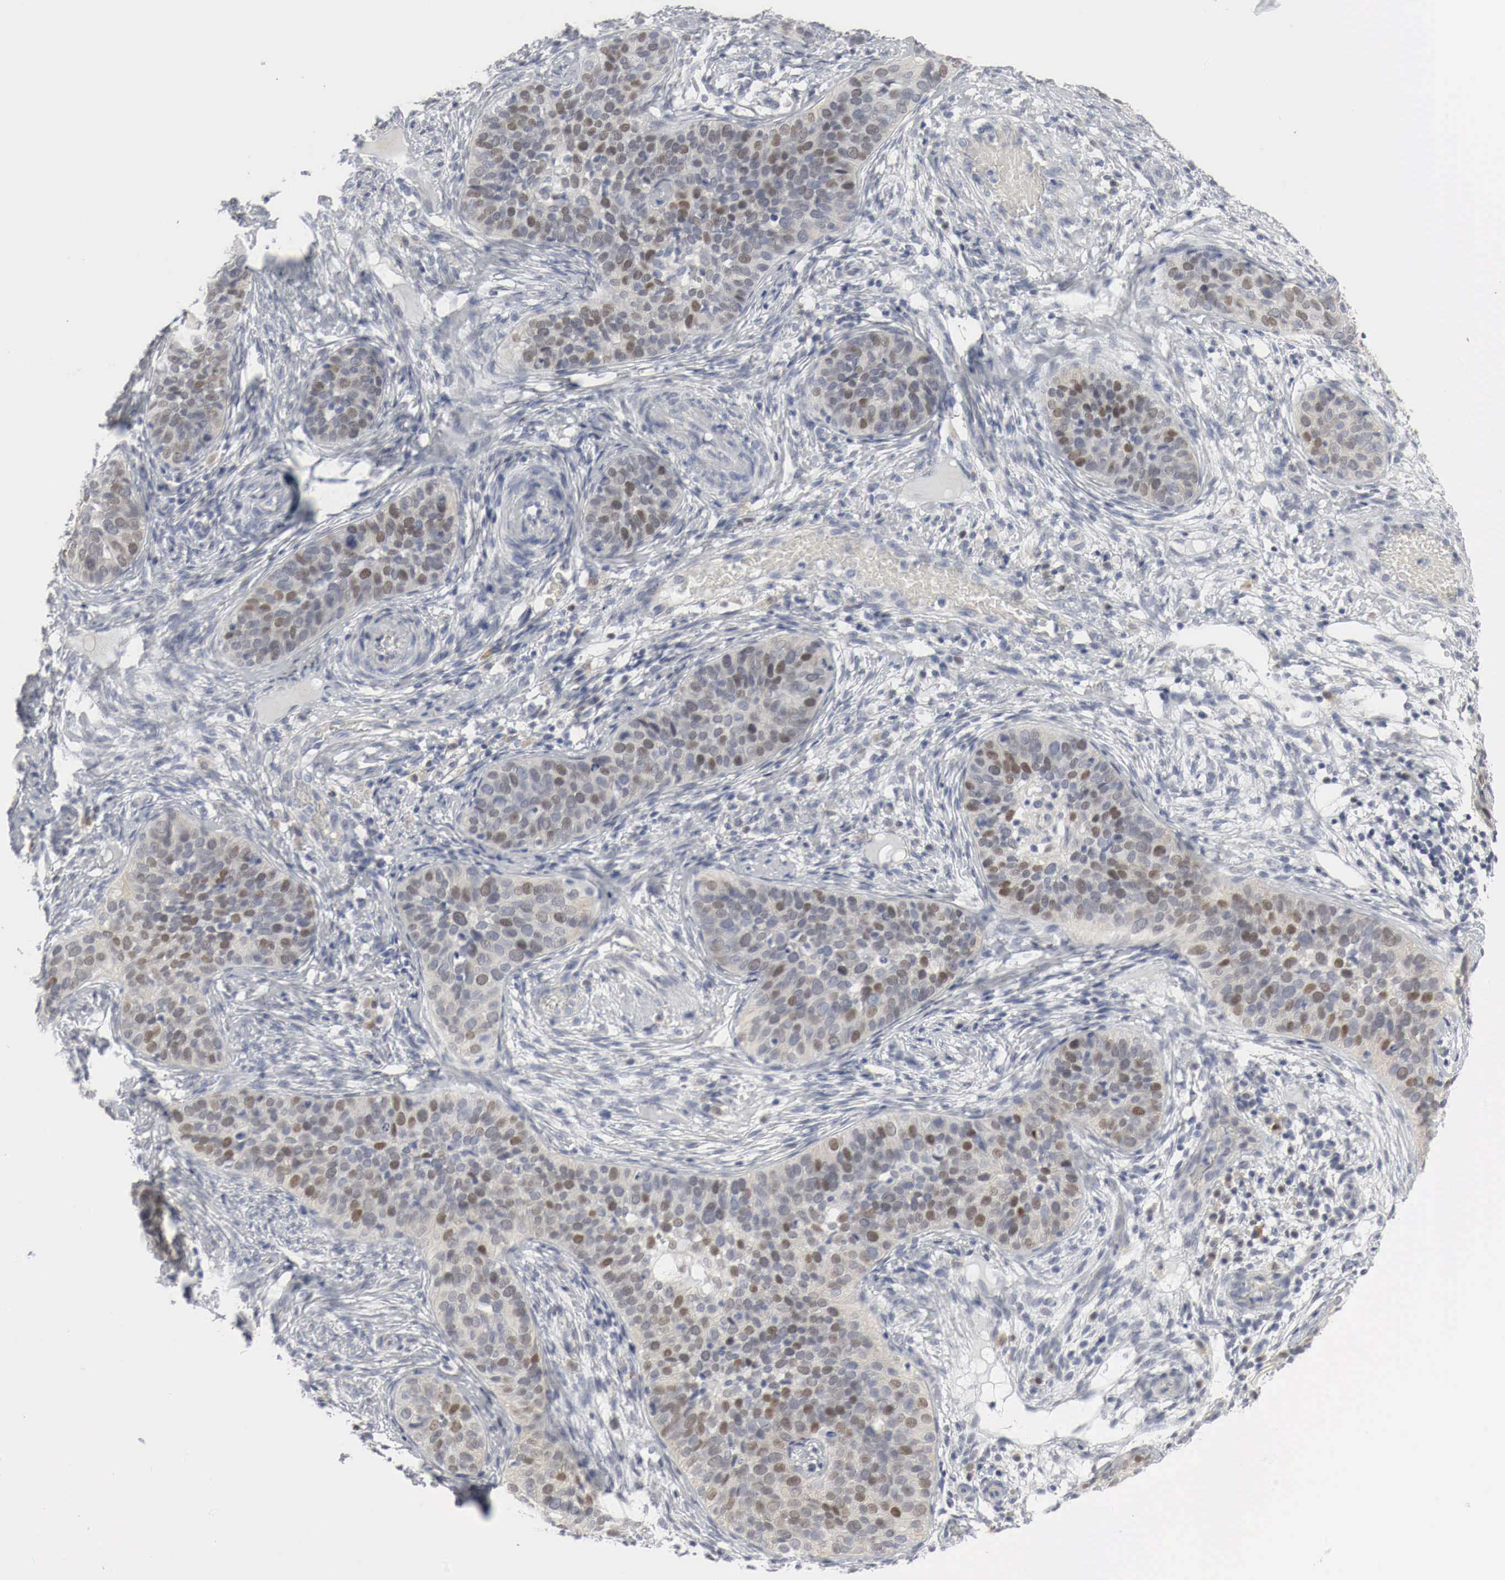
{"staining": {"intensity": "weak", "quantity": "25%-75%", "location": "nuclear"}, "tissue": "cervical cancer", "cell_type": "Tumor cells", "image_type": "cancer", "snomed": [{"axis": "morphology", "description": "Squamous cell carcinoma, NOS"}, {"axis": "topography", "description": "Cervix"}], "caption": "Protein staining displays weak nuclear expression in about 25%-75% of tumor cells in squamous cell carcinoma (cervical). The staining was performed using DAB (3,3'-diaminobenzidine) to visualize the protein expression in brown, while the nuclei were stained in blue with hematoxylin (Magnification: 20x).", "gene": "TP63", "patient": {"sex": "female", "age": 31}}